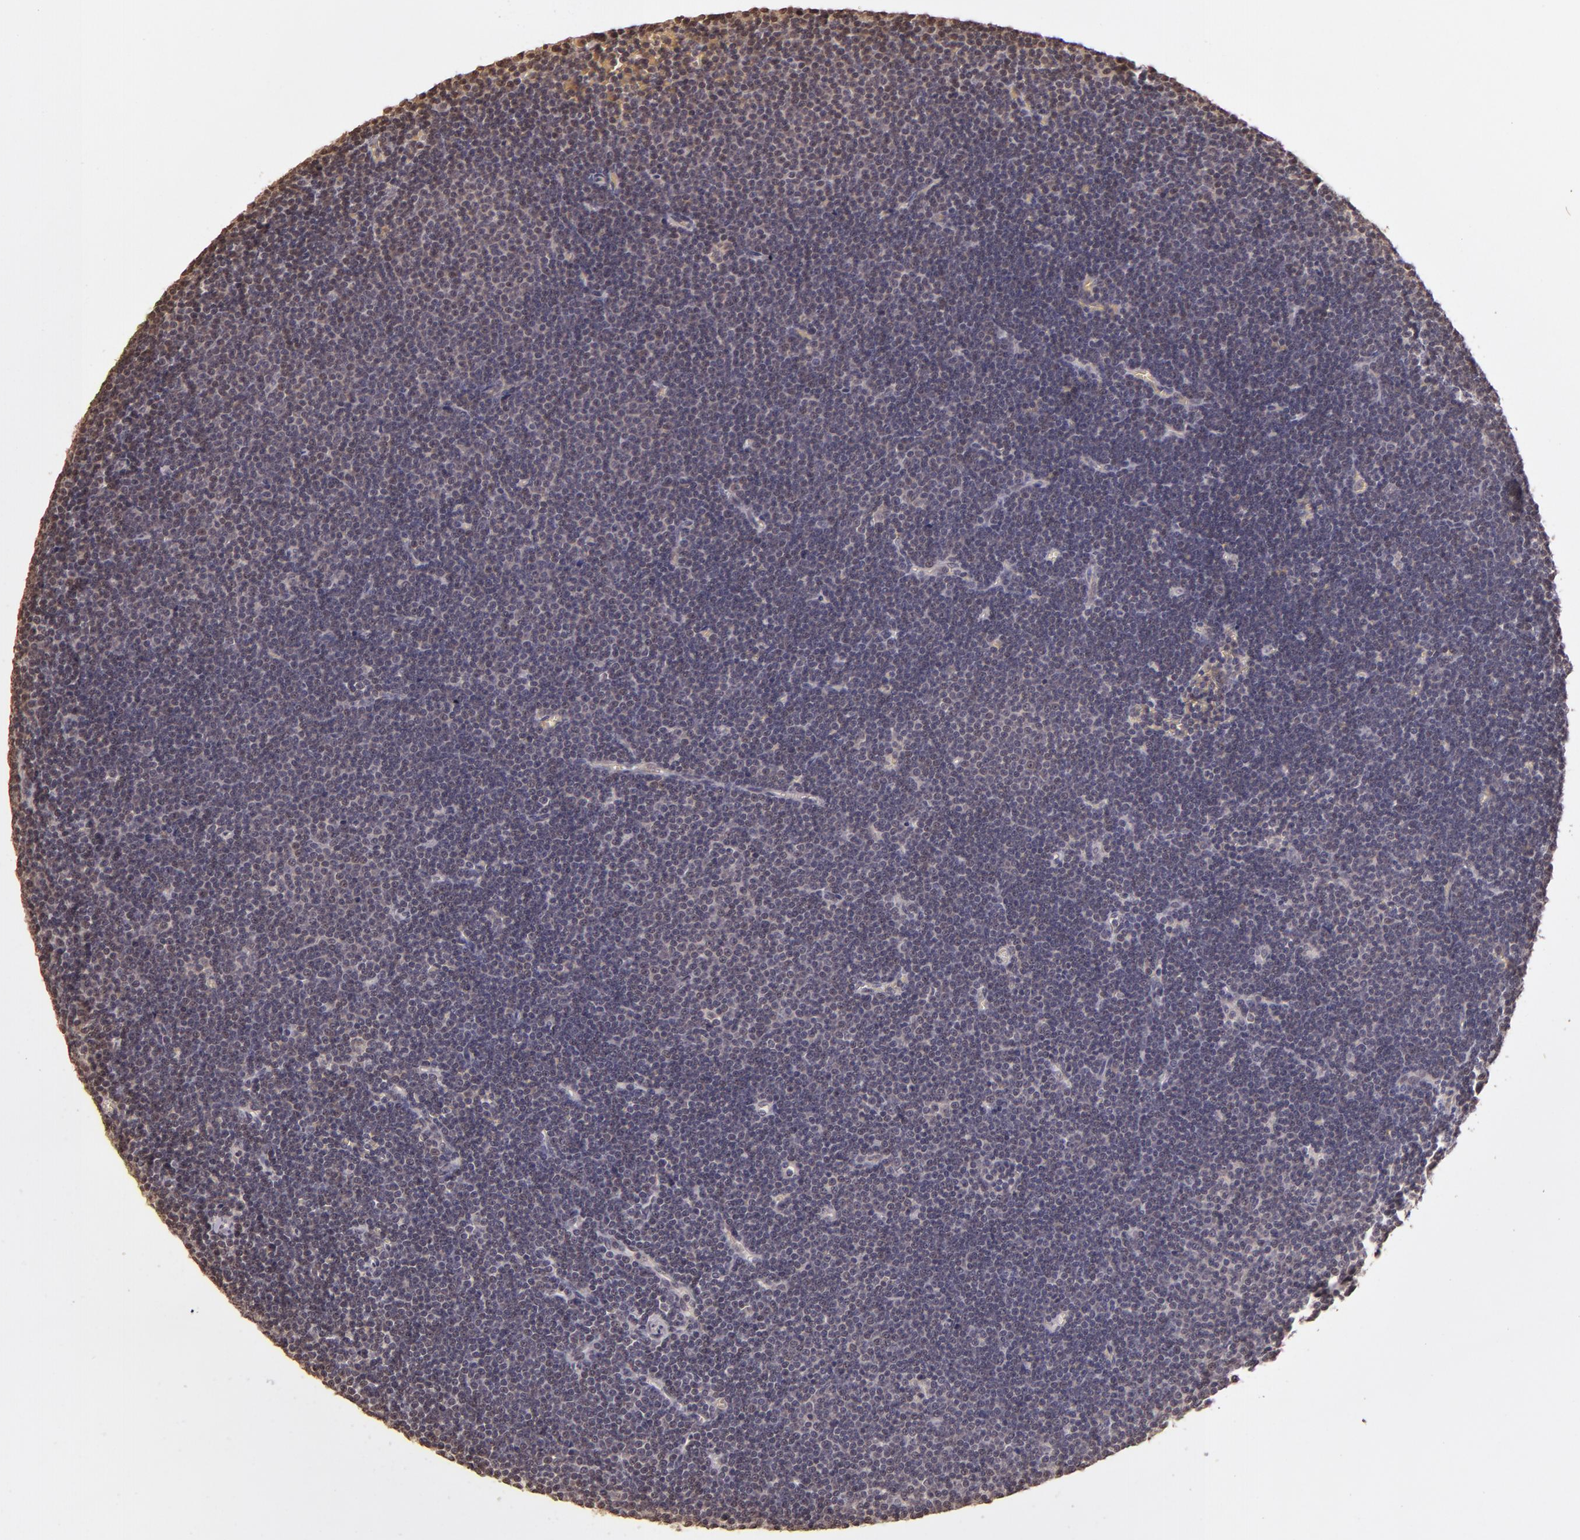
{"staining": {"intensity": "negative", "quantity": "none", "location": "none"}, "tissue": "lymphoma", "cell_type": "Tumor cells", "image_type": "cancer", "snomed": [{"axis": "morphology", "description": "Malignant lymphoma, non-Hodgkin's type, Low grade"}, {"axis": "topography", "description": "Lymph node"}], "caption": "A micrograph of low-grade malignant lymphoma, non-Hodgkin's type stained for a protein exhibits no brown staining in tumor cells.", "gene": "CUL1", "patient": {"sex": "female", "age": 73}}